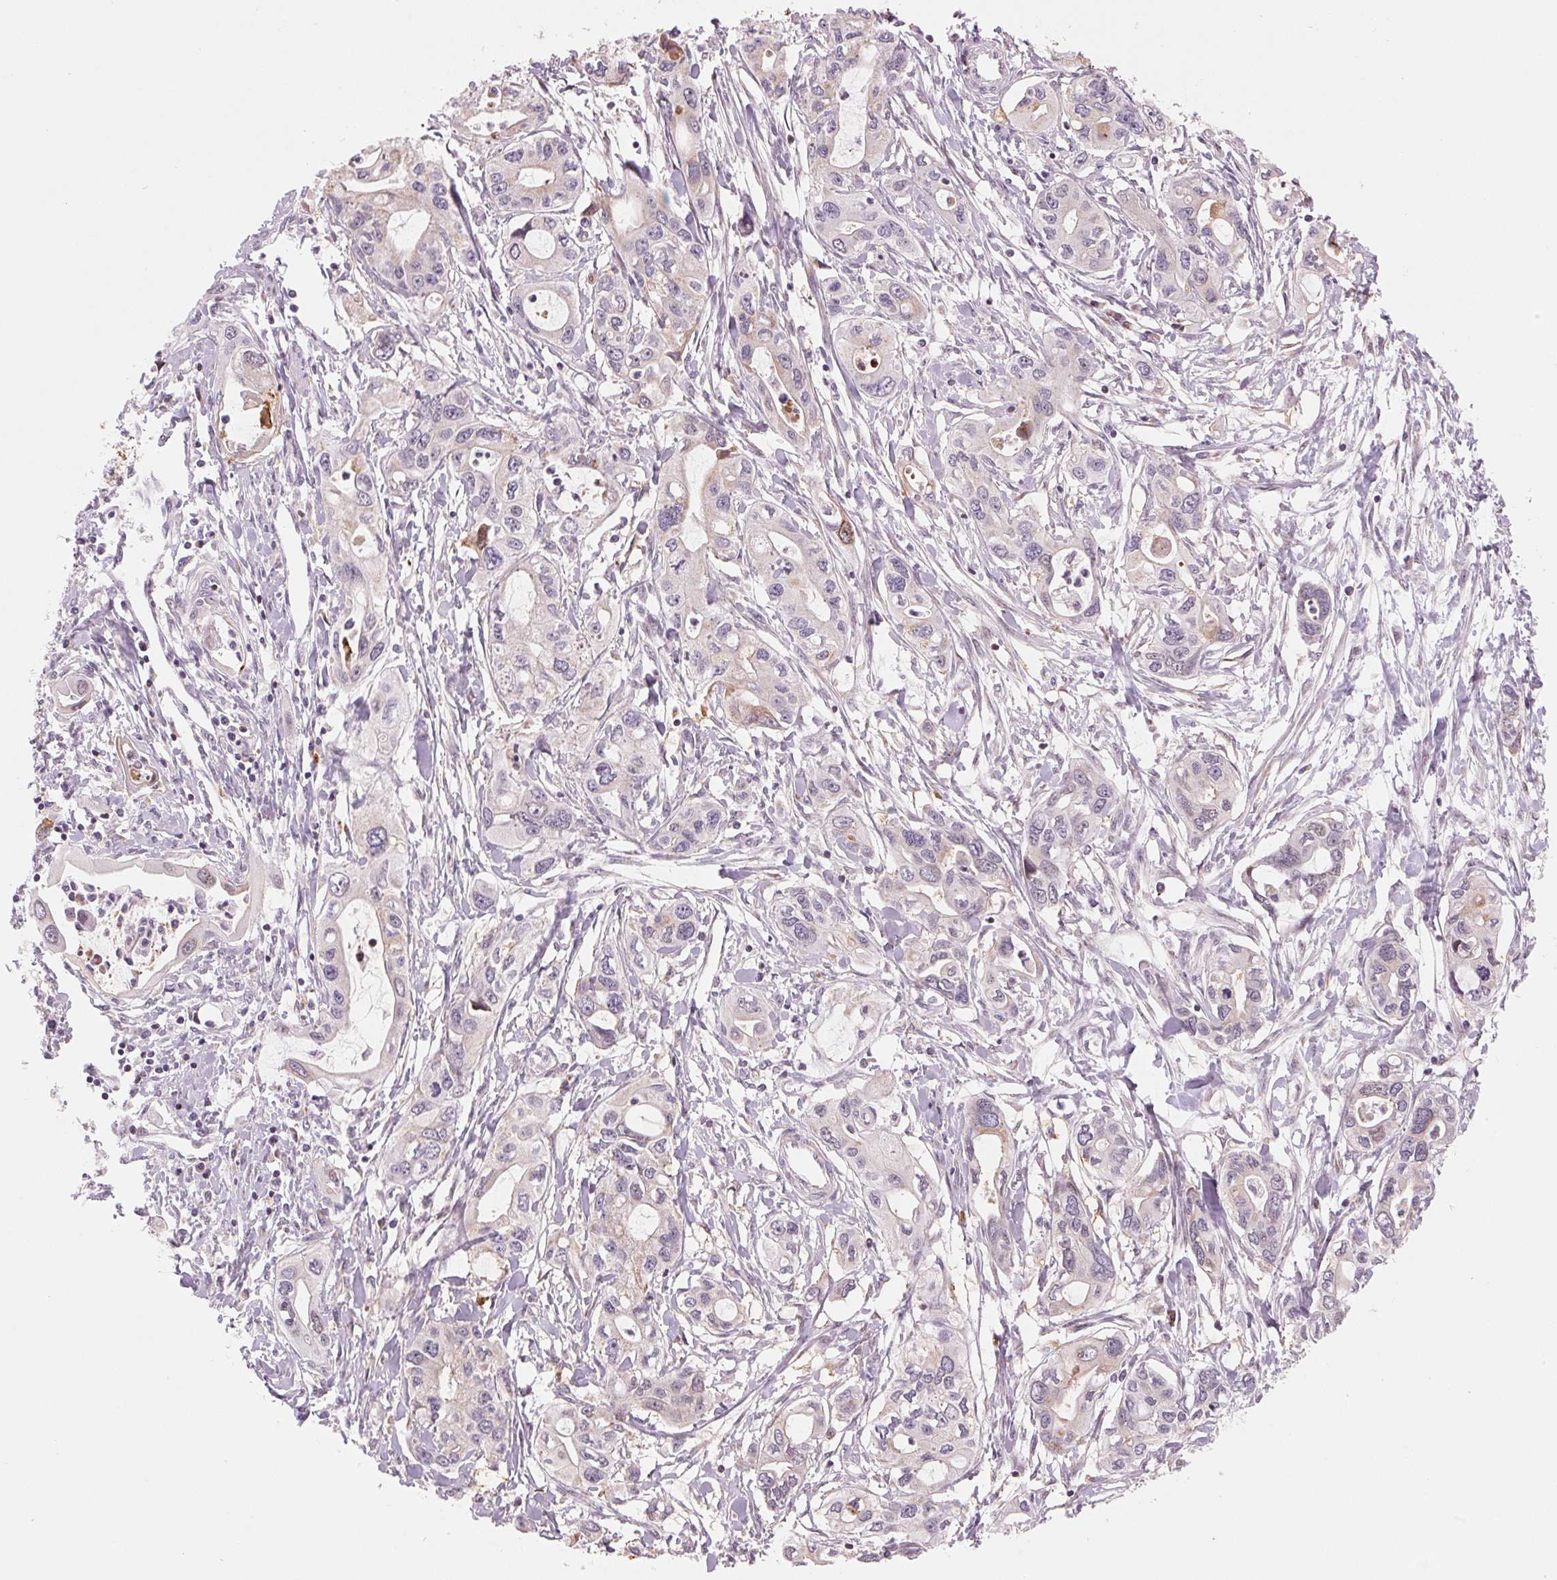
{"staining": {"intensity": "weak", "quantity": "<25%", "location": "cytoplasmic/membranous"}, "tissue": "pancreatic cancer", "cell_type": "Tumor cells", "image_type": "cancer", "snomed": [{"axis": "morphology", "description": "Adenocarcinoma, NOS"}, {"axis": "topography", "description": "Pancreas"}], "caption": "The photomicrograph displays no staining of tumor cells in pancreatic cancer.", "gene": "ARHGAP32", "patient": {"sex": "male", "age": 60}}